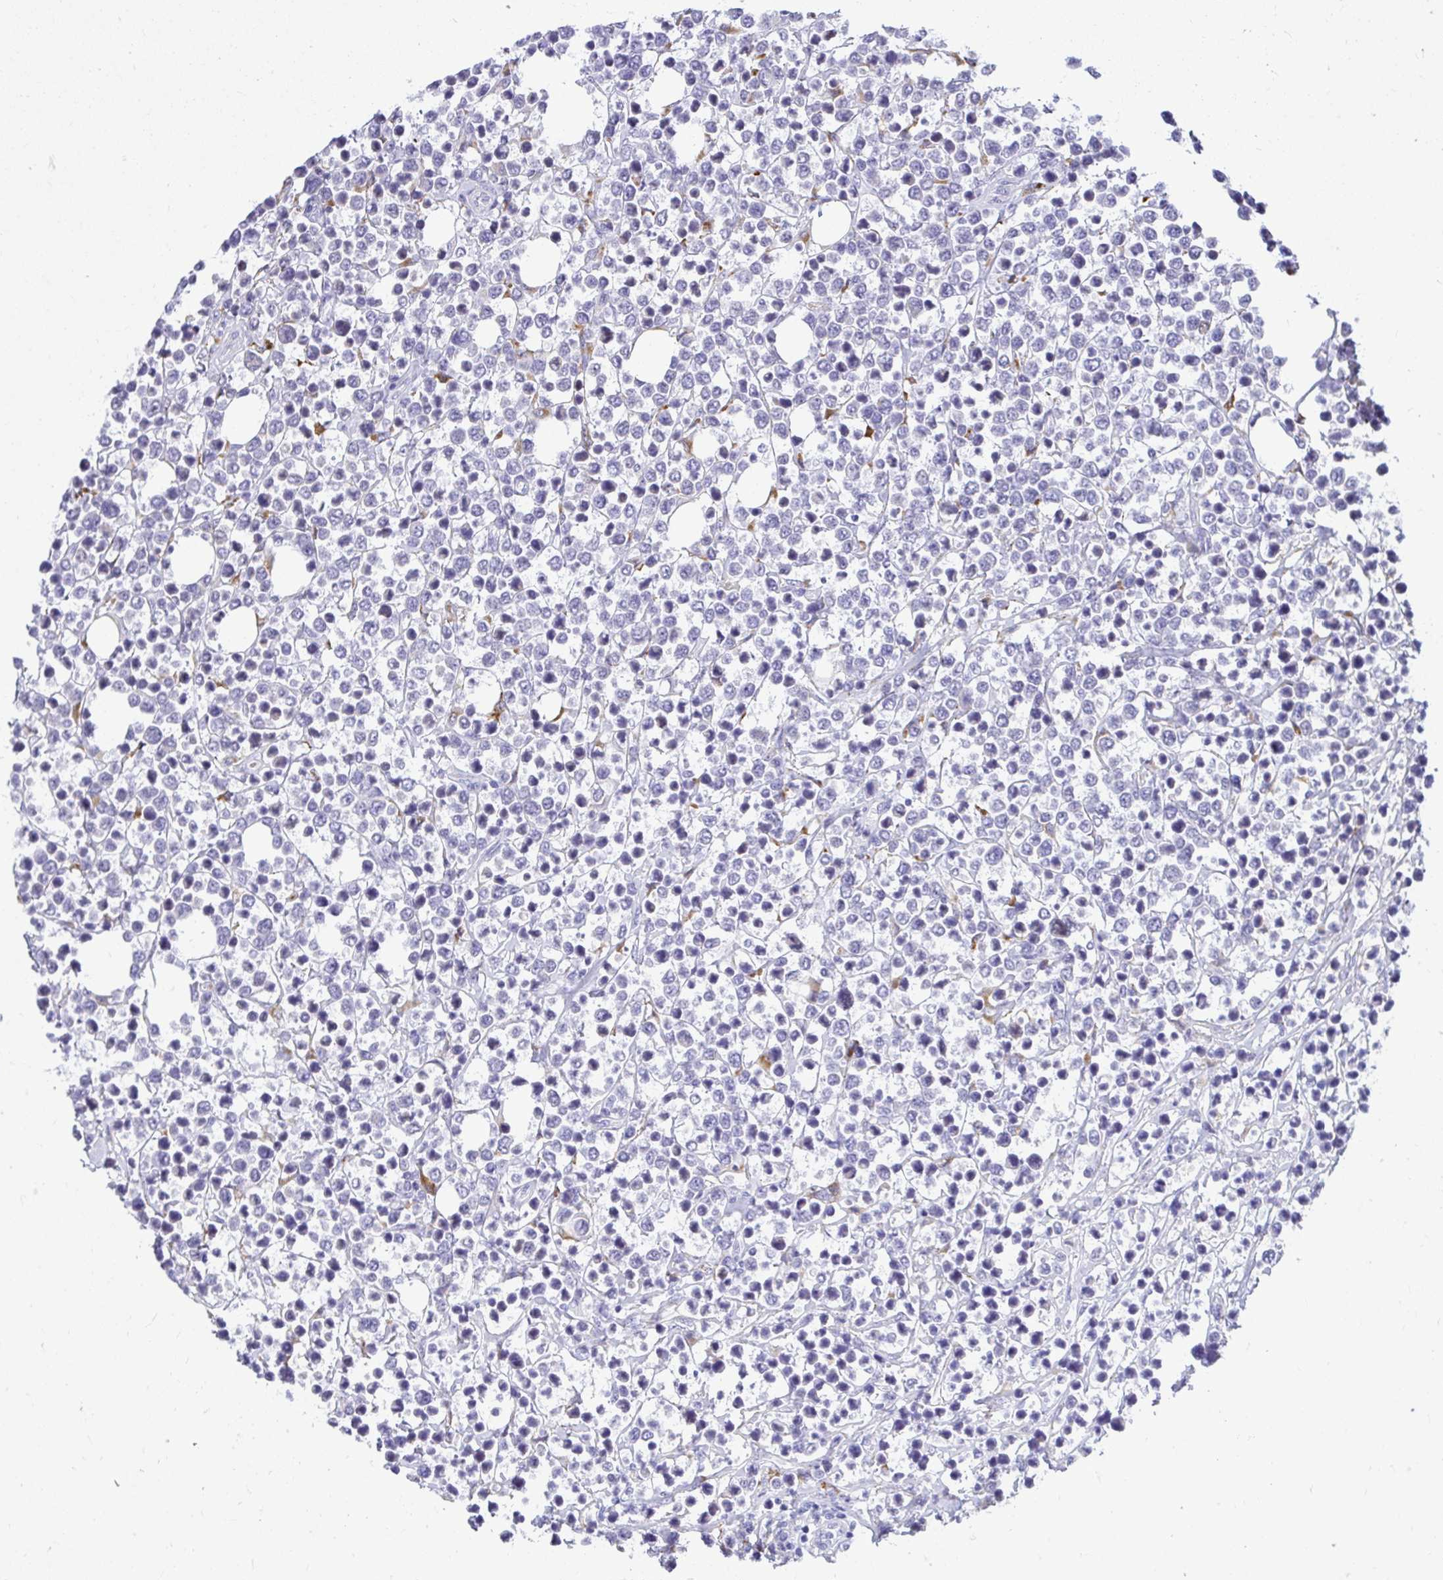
{"staining": {"intensity": "negative", "quantity": "none", "location": "none"}, "tissue": "lymphoma", "cell_type": "Tumor cells", "image_type": "cancer", "snomed": [{"axis": "morphology", "description": "Malignant lymphoma, non-Hodgkin's type, Low grade"}, {"axis": "topography", "description": "Lymph node"}], "caption": "This is a micrograph of immunohistochemistry staining of lymphoma, which shows no staining in tumor cells. (DAB (3,3'-diaminobenzidine) IHC, high magnification).", "gene": "PKN3", "patient": {"sex": "male", "age": 60}}